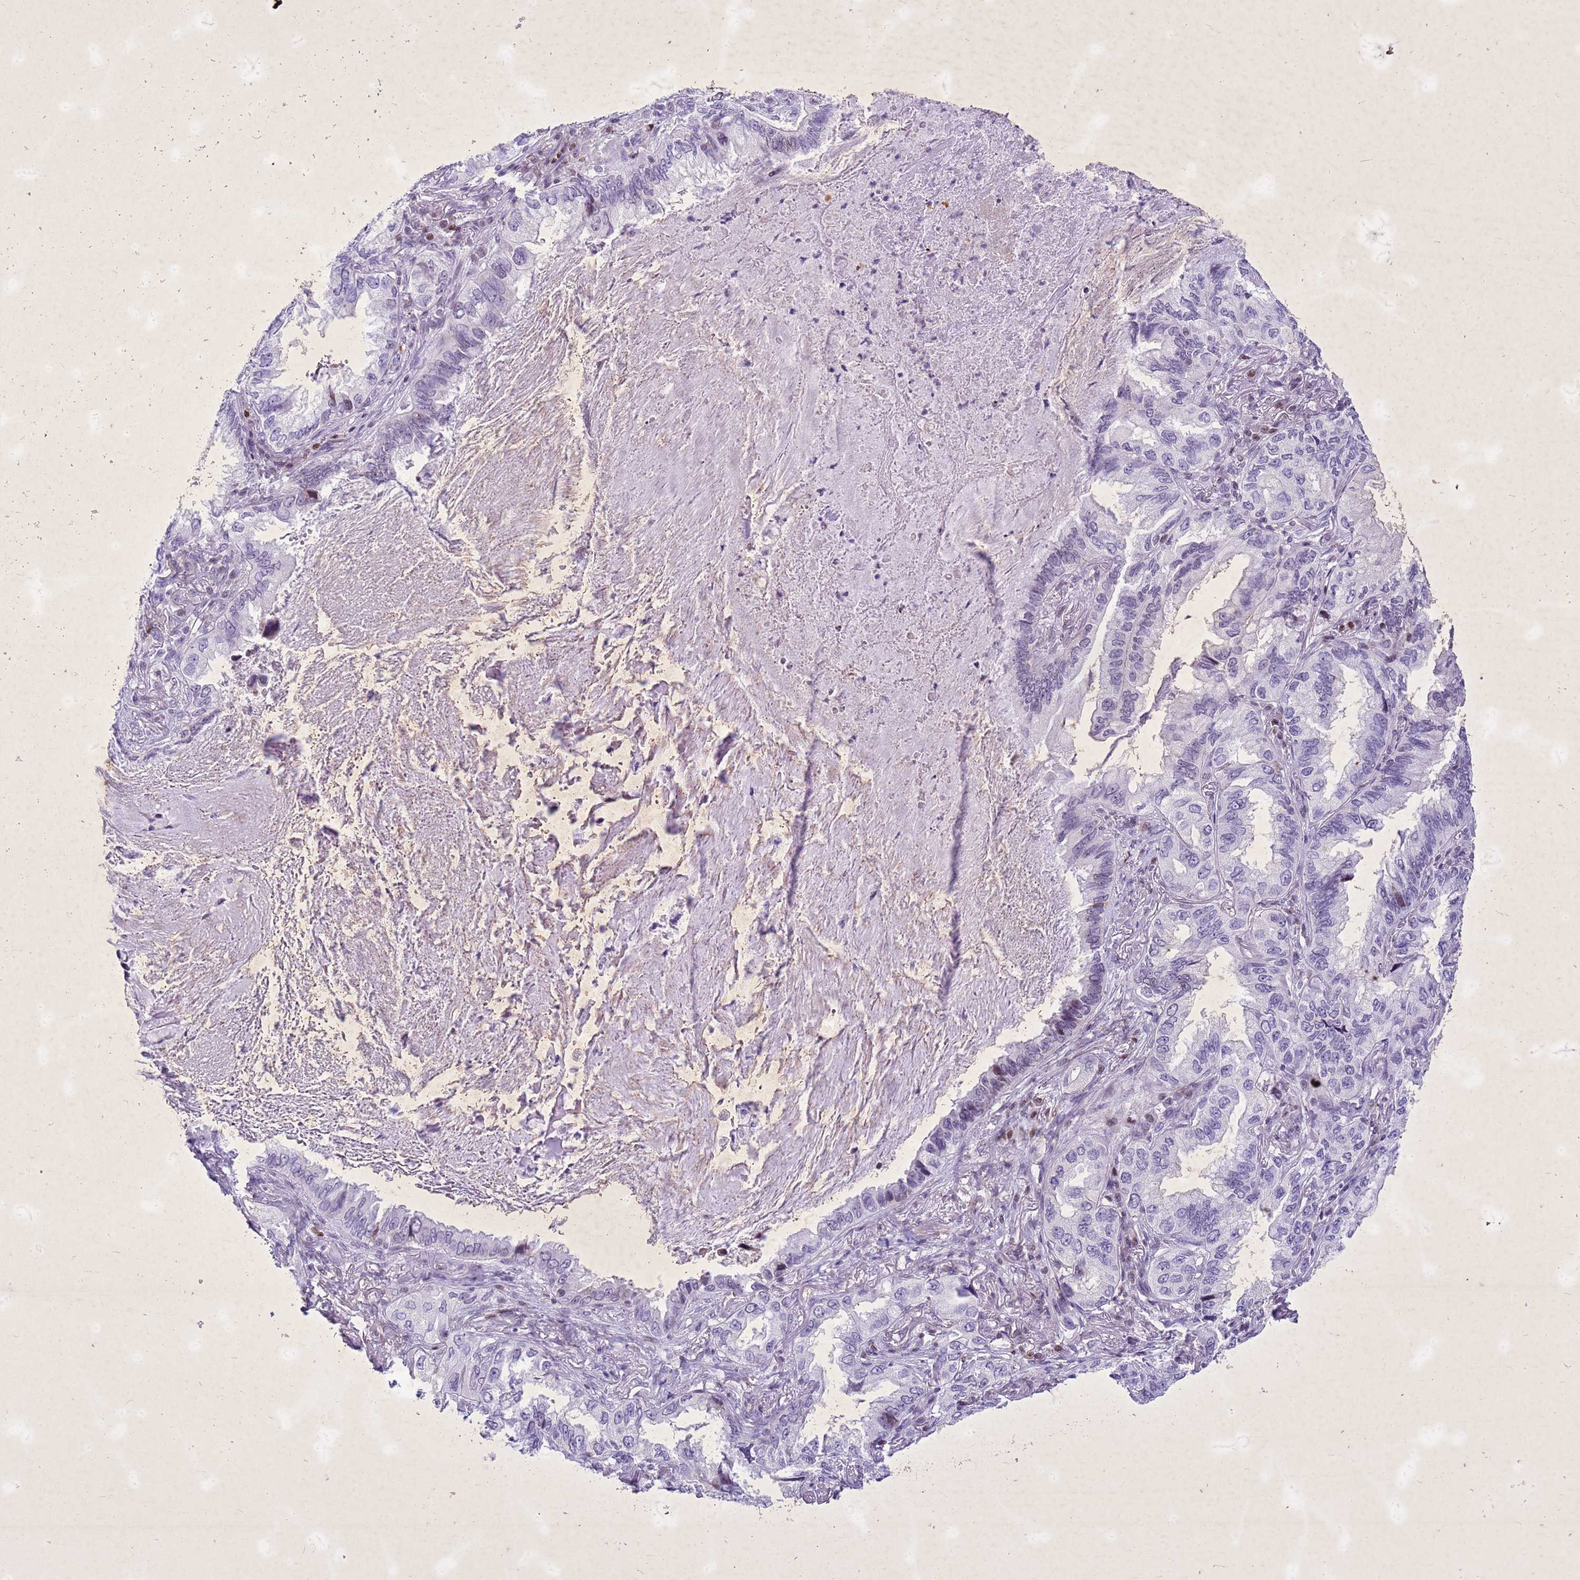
{"staining": {"intensity": "moderate", "quantity": "<25%", "location": "nuclear"}, "tissue": "lung cancer", "cell_type": "Tumor cells", "image_type": "cancer", "snomed": [{"axis": "morphology", "description": "Adenocarcinoma, NOS"}, {"axis": "topography", "description": "Lung"}], "caption": "Immunohistochemical staining of human adenocarcinoma (lung) displays moderate nuclear protein positivity in about <25% of tumor cells. (Brightfield microscopy of DAB IHC at high magnification).", "gene": "COPS9", "patient": {"sex": "female", "age": 69}}